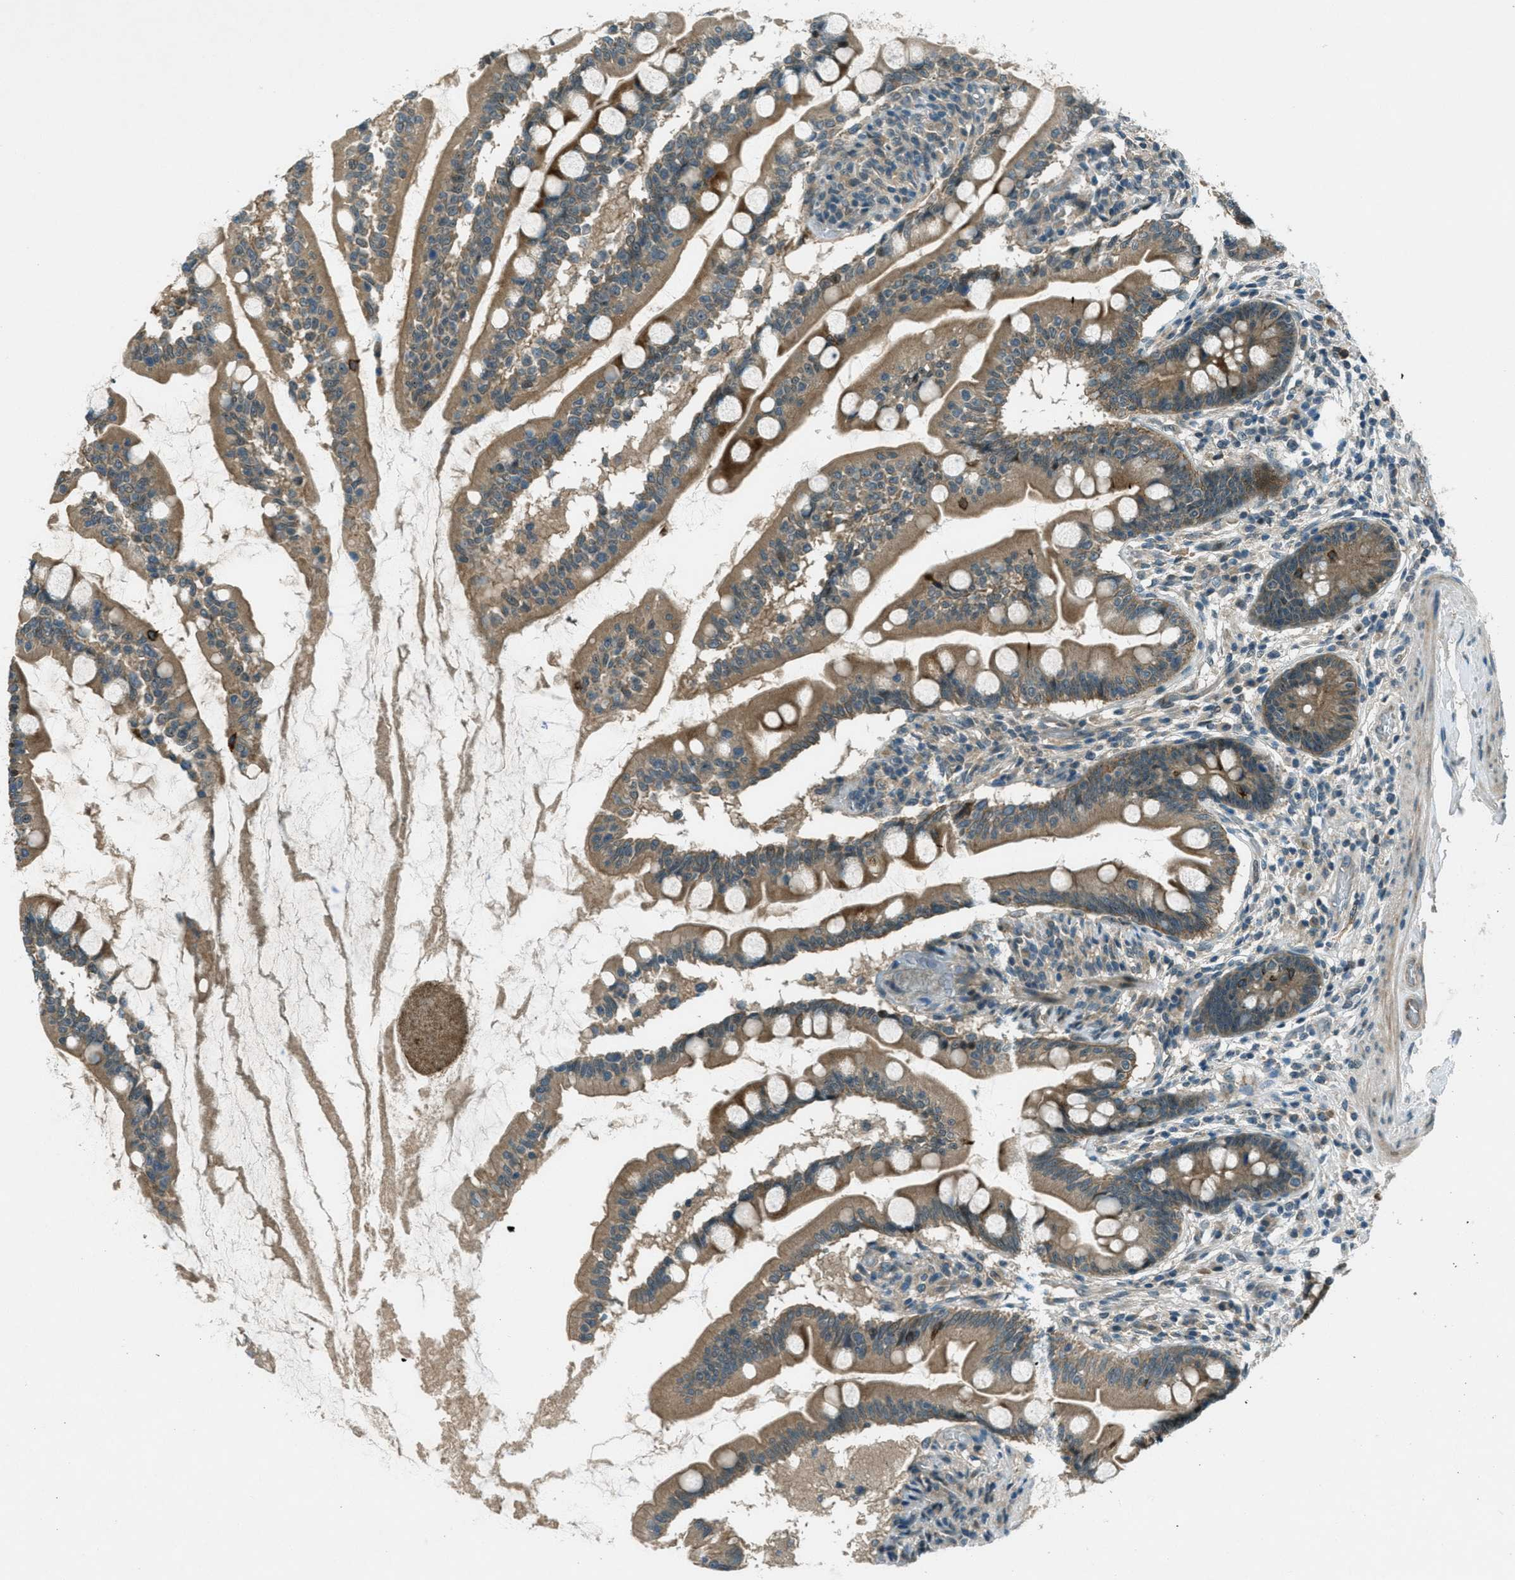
{"staining": {"intensity": "moderate", "quantity": ">75%", "location": "cytoplasmic/membranous"}, "tissue": "small intestine", "cell_type": "Glandular cells", "image_type": "normal", "snomed": [{"axis": "morphology", "description": "Normal tissue, NOS"}, {"axis": "topography", "description": "Small intestine"}], "caption": "This image shows benign small intestine stained with immunohistochemistry to label a protein in brown. The cytoplasmic/membranous of glandular cells show moderate positivity for the protein. Nuclei are counter-stained blue.", "gene": "STK11", "patient": {"sex": "female", "age": 56}}